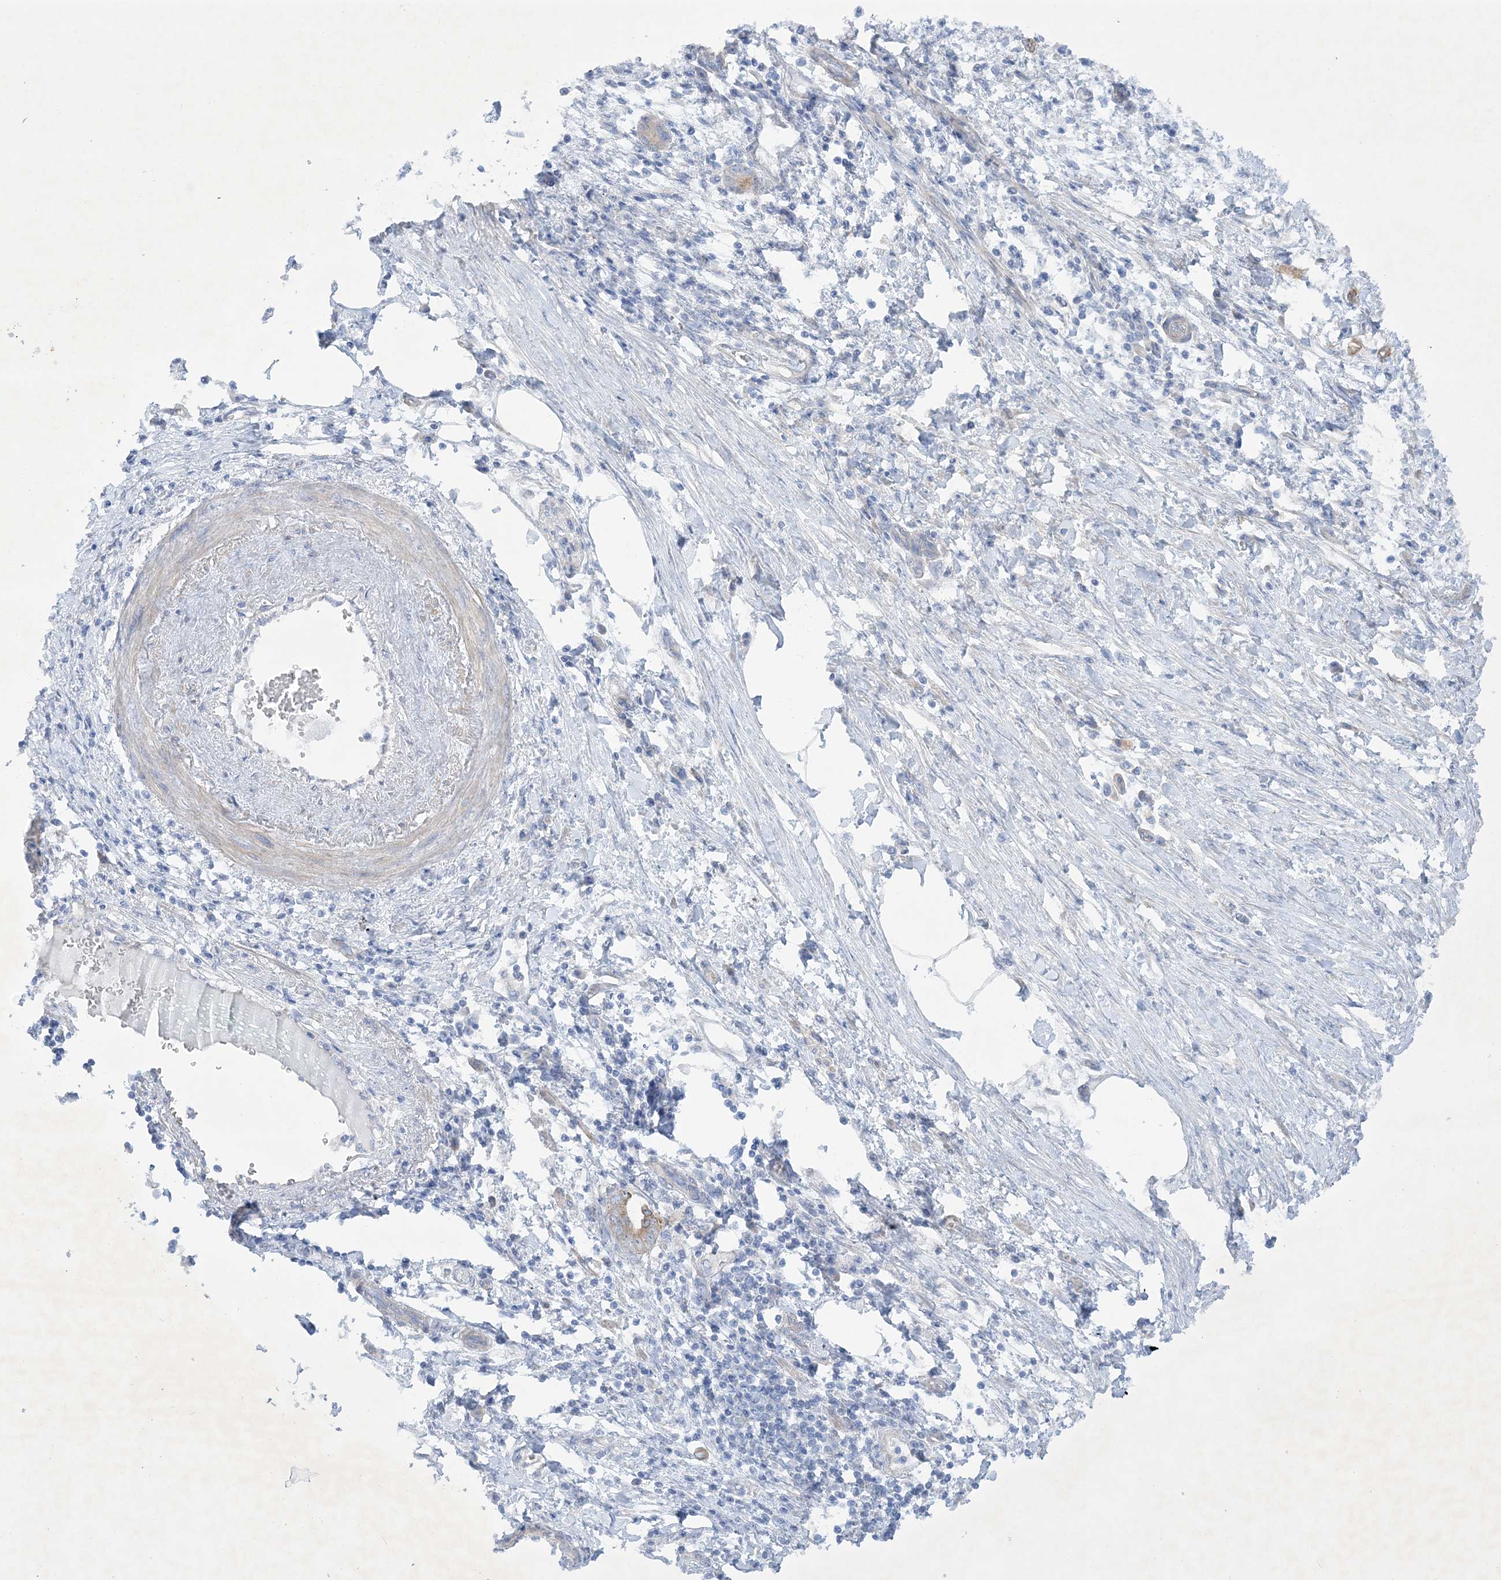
{"staining": {"intensity": "weak", "quantity": "25%-75%", "location": "cytoplasmic/membranous"}, "tissue": "pancreatic cancer", "cell_type": "Tumor cells", "image_type": "cancer", "snomed": [{"axis": "morphology", "description": "Adenocarcinoma, NOS"}, {"axis": "topography", "description": "Pancreas"}], "caption": "An image of adenocarcinoma (pancreatic) stained for a protein exhibits weak cytoplasmic/membranous brown staining in tumor cells. (brown staining indicates protein expression, while blue staining denotes nuclei).", "gene": "FARSB", "patient": {"sex": "female", "age": 55}}